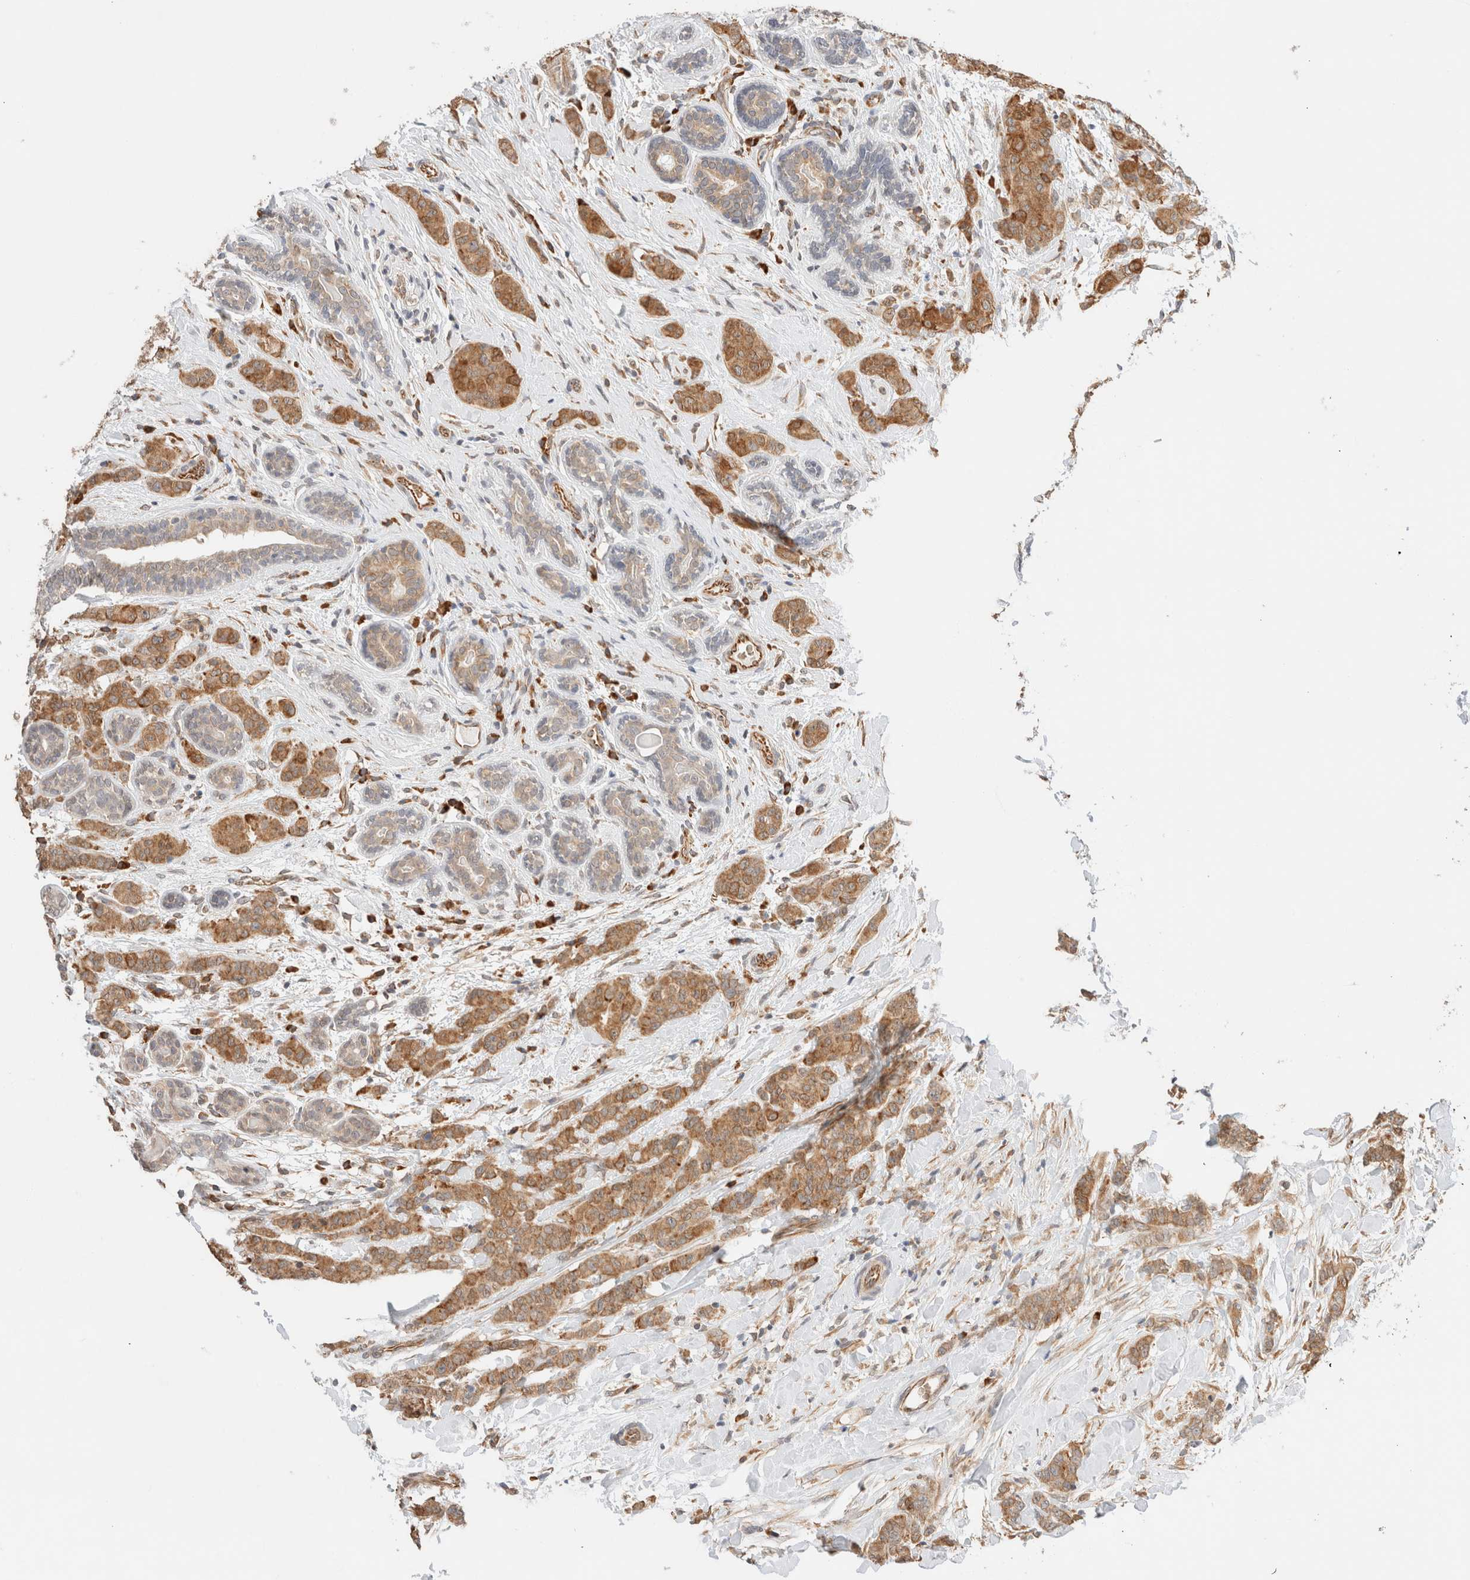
{"staining": {"intensity": "moderate", "quantity": ">75%", "location": "cytoplasmic/membranous"}, "tissue": "breast cancer", "cell_type": "Tumor cells", "image_type": "cancer", "snomed": [{"axis": "morphology", "description": "Normal tissue, NOS"}, {"axis": "morphology", "description": "Duct carcinoma"}, {"axis": "topography", "description": "Breast"}], "caption": "Protein staining exhibits moderate cytoplasmic/membranous positivity in approximately >75% of tumor cells in intraductal carcinoma (breast). (DAB IHC, brown staining for protein, blue staining for nuclei).", "gene": "SYVN1", "patient": {"sex": "female", "age": 40}}